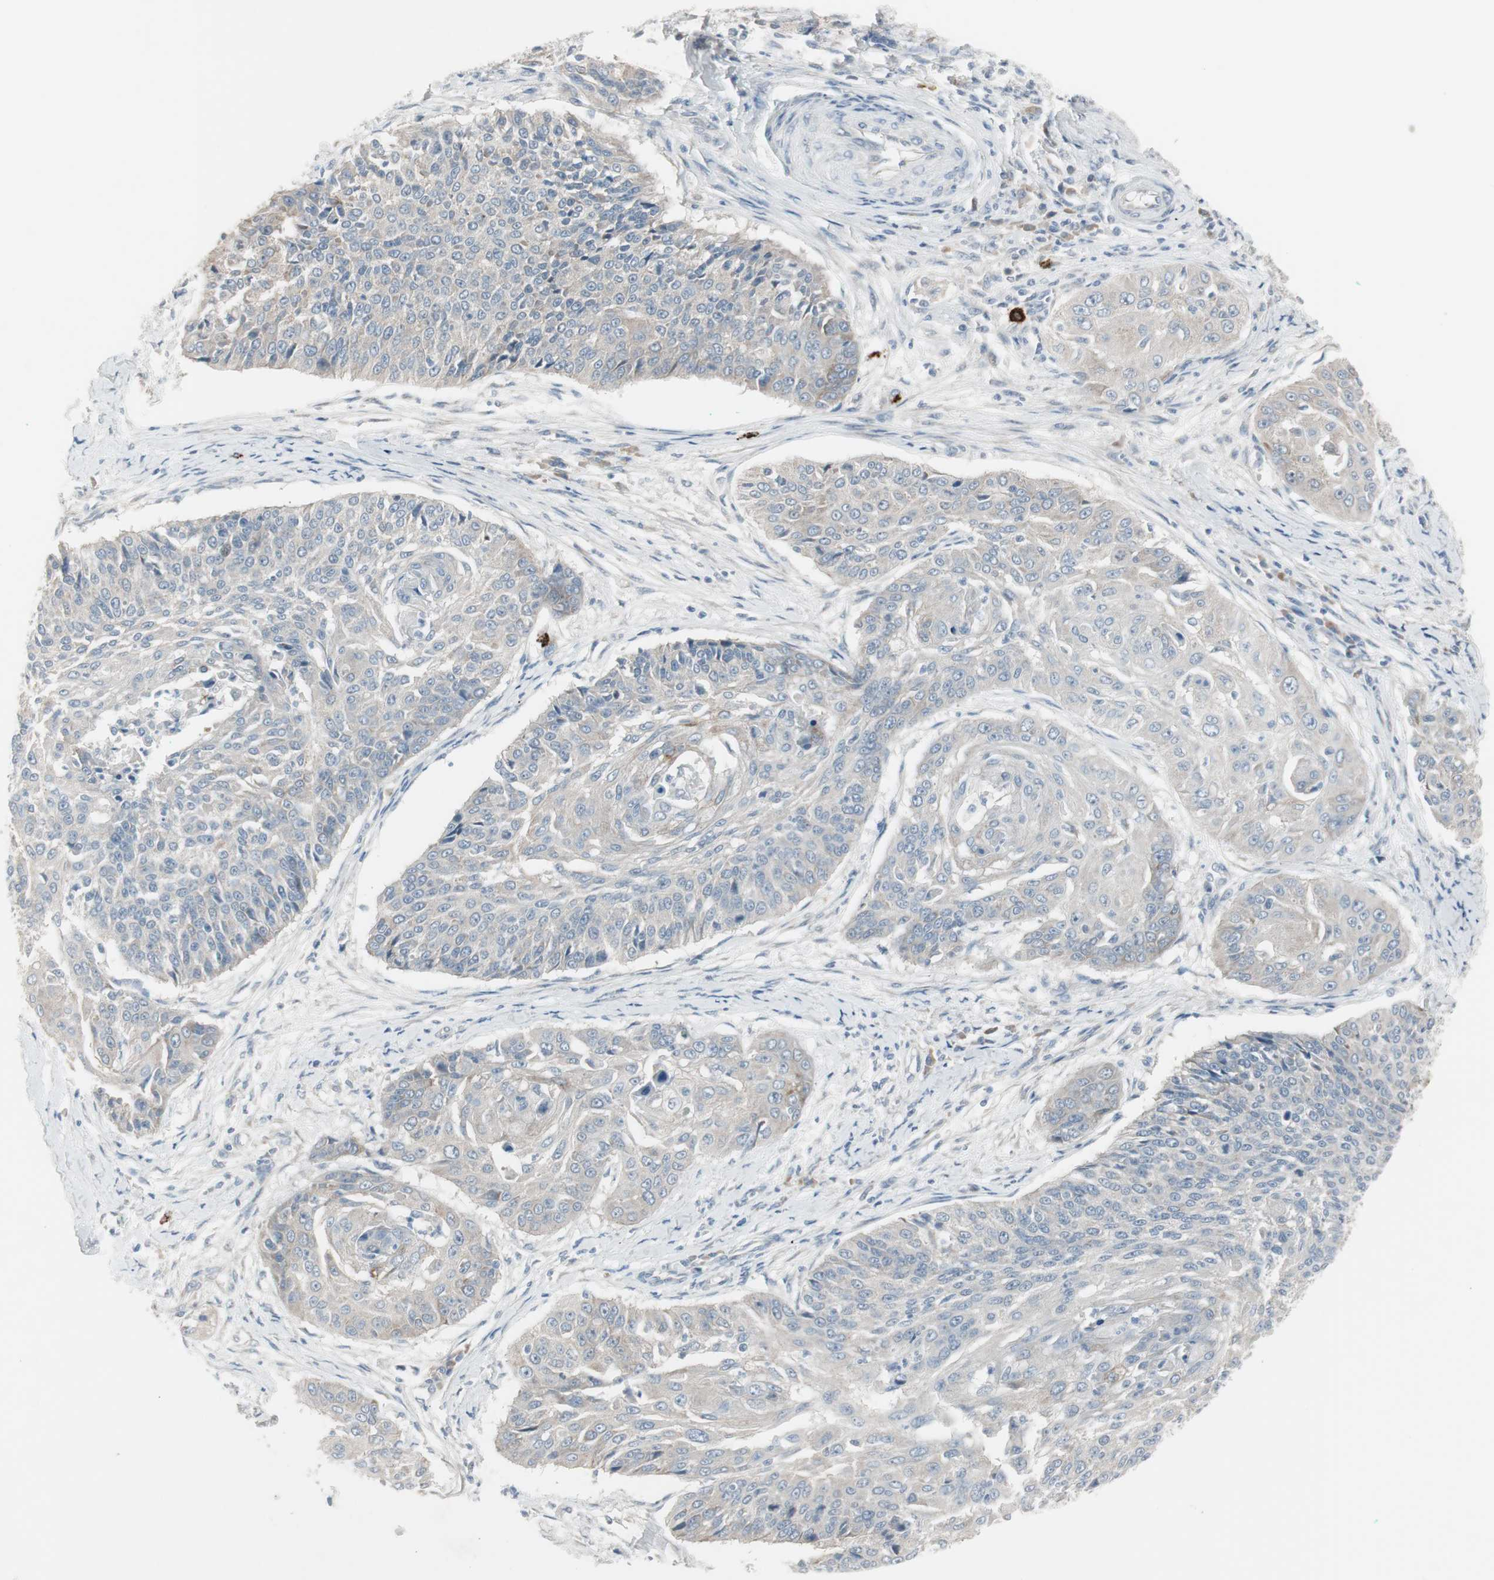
{"staining": {"intensity": "weak", "quantity": "25%-75%", "location": "cytoplasmic/membranous"}, "tissue": "cervical cancer", "cell_type": "Tumor cells", "image_type": "cancer", "snomed": [{"axis": "morphology", "description": "Squamous cell carcinoma, NOS"}, {"axis": "topography", "description": "Cervix"}], "caption": "Protein analysis of squamous cell carcinoma (cervical) tissue displays weak cytoplasmic/membranous positivity in about 25%-75% of tumor cells.", "gene": "MAPRE3", "patient": {"sex": "female", "age": 64}}